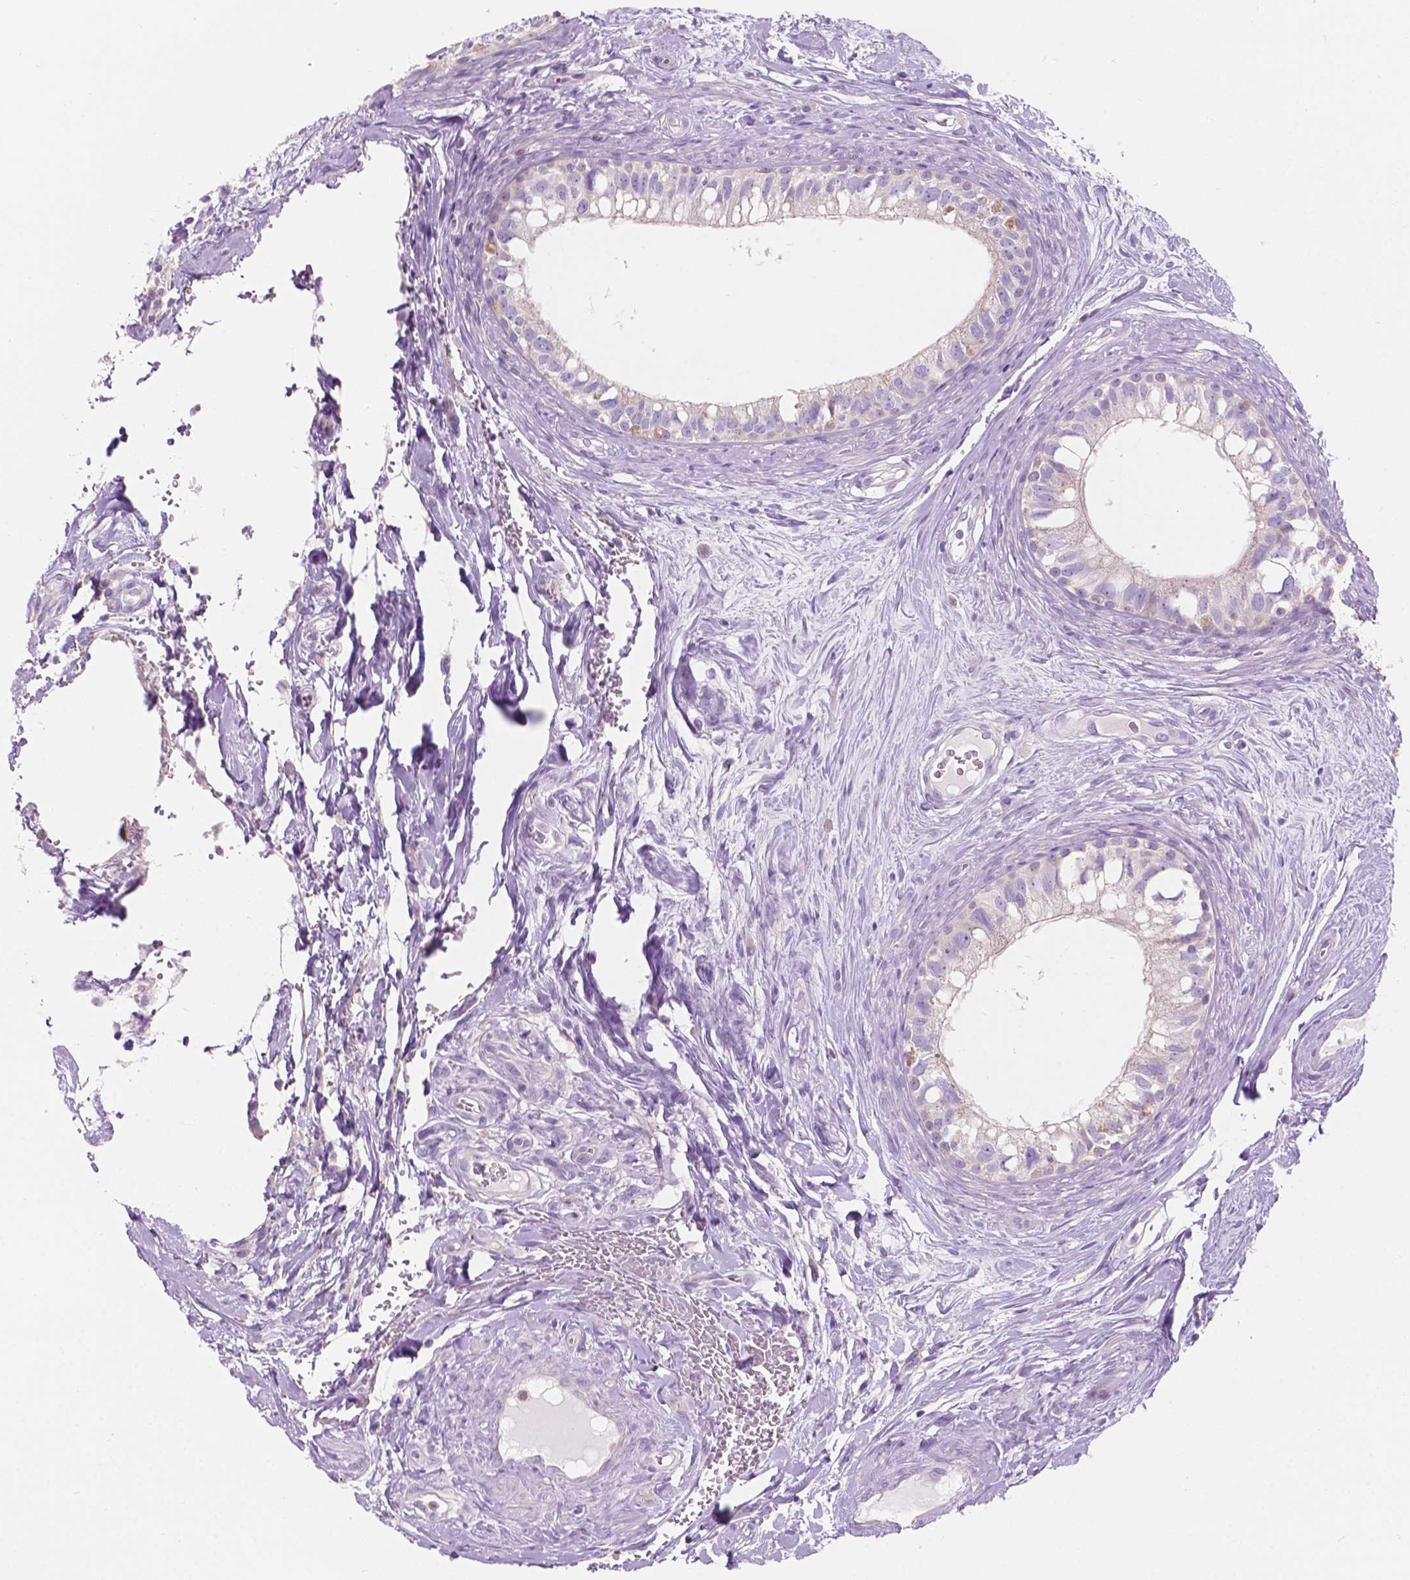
{"staining": {"intensity": "negative", "quantity": "none", "location": "none"}, "tissue": "epididymis", "cell_type": "Glandular cells", "image_type": "normal", "snomed": [{"axis": "morphology", "description": "Normal tissue, NOS"}, {"axis": "topography", "description": "Epididymis"}], "caption": "Glandular cells are negative for protein expression in normal human epididymis. The staining is performed using DAB (3,3'-diaminobenzidine) brown chromogen with nuclei counter-stained in using hematoxylin.", "gene": "SEMA4A", "patient": {"sex": "male", "age": 59}}